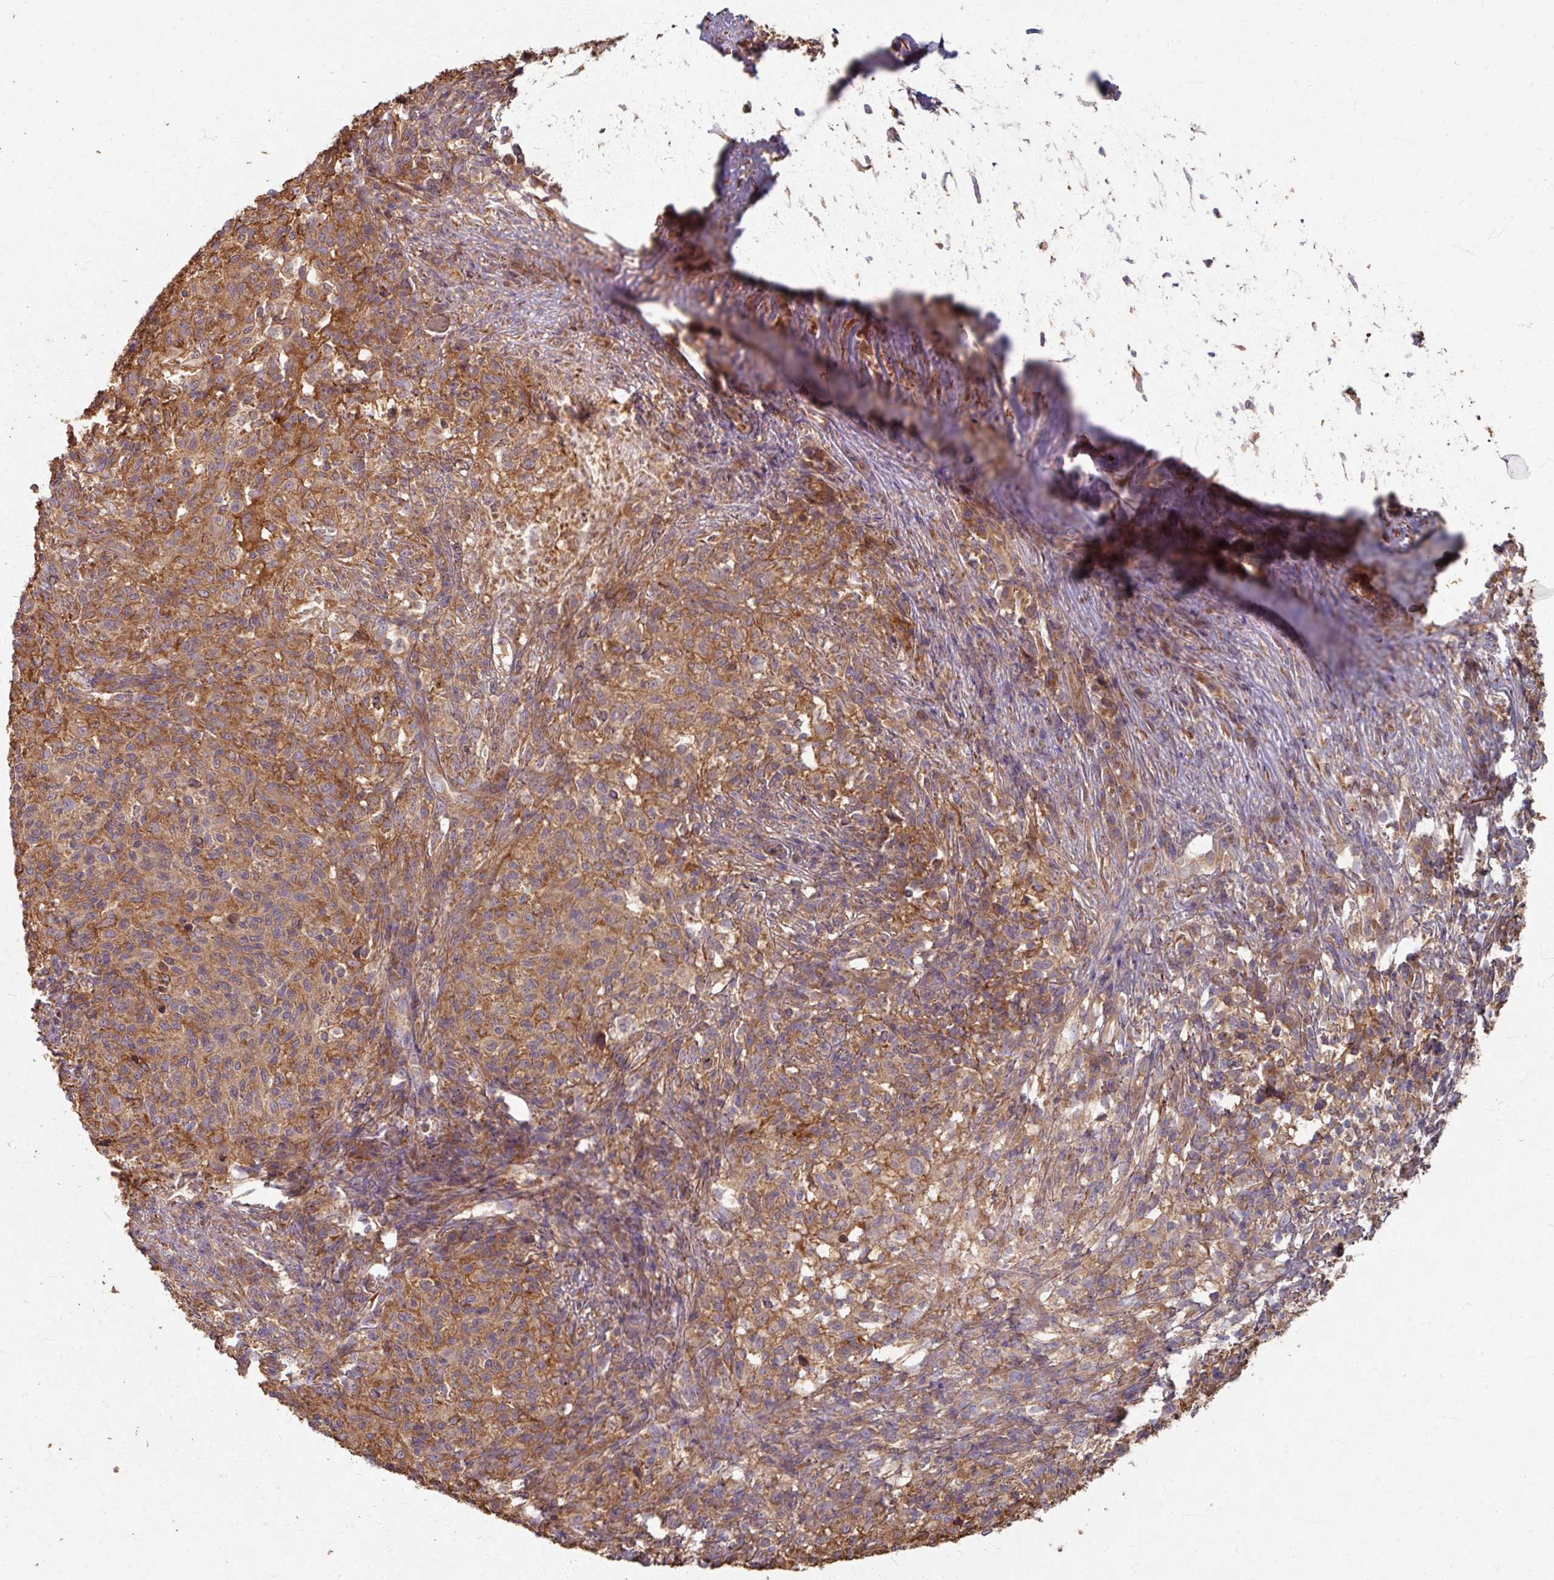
{"staining": {"intensity": "moderate", "quantity": "25%-75%", "location": "cytoplasmic/membranous"}, "tissue": "melanoma", "cell_type": "Tumor cells", "image_type": "cancer", "snomed": [{"axis": "morphology", "description": "Malignant melanoma, NOS"}, {"axis": "topography", "description": "Skin"}], "caption": "A photomicrograph showing moderate cytoplasmic/membranous staining in about 25%-75% of tumor cells in melanoma, as visualized by brown immunohistochemical staining.", "gene": "CCDC68", "patient": {"sex": "male", "age": 66}}